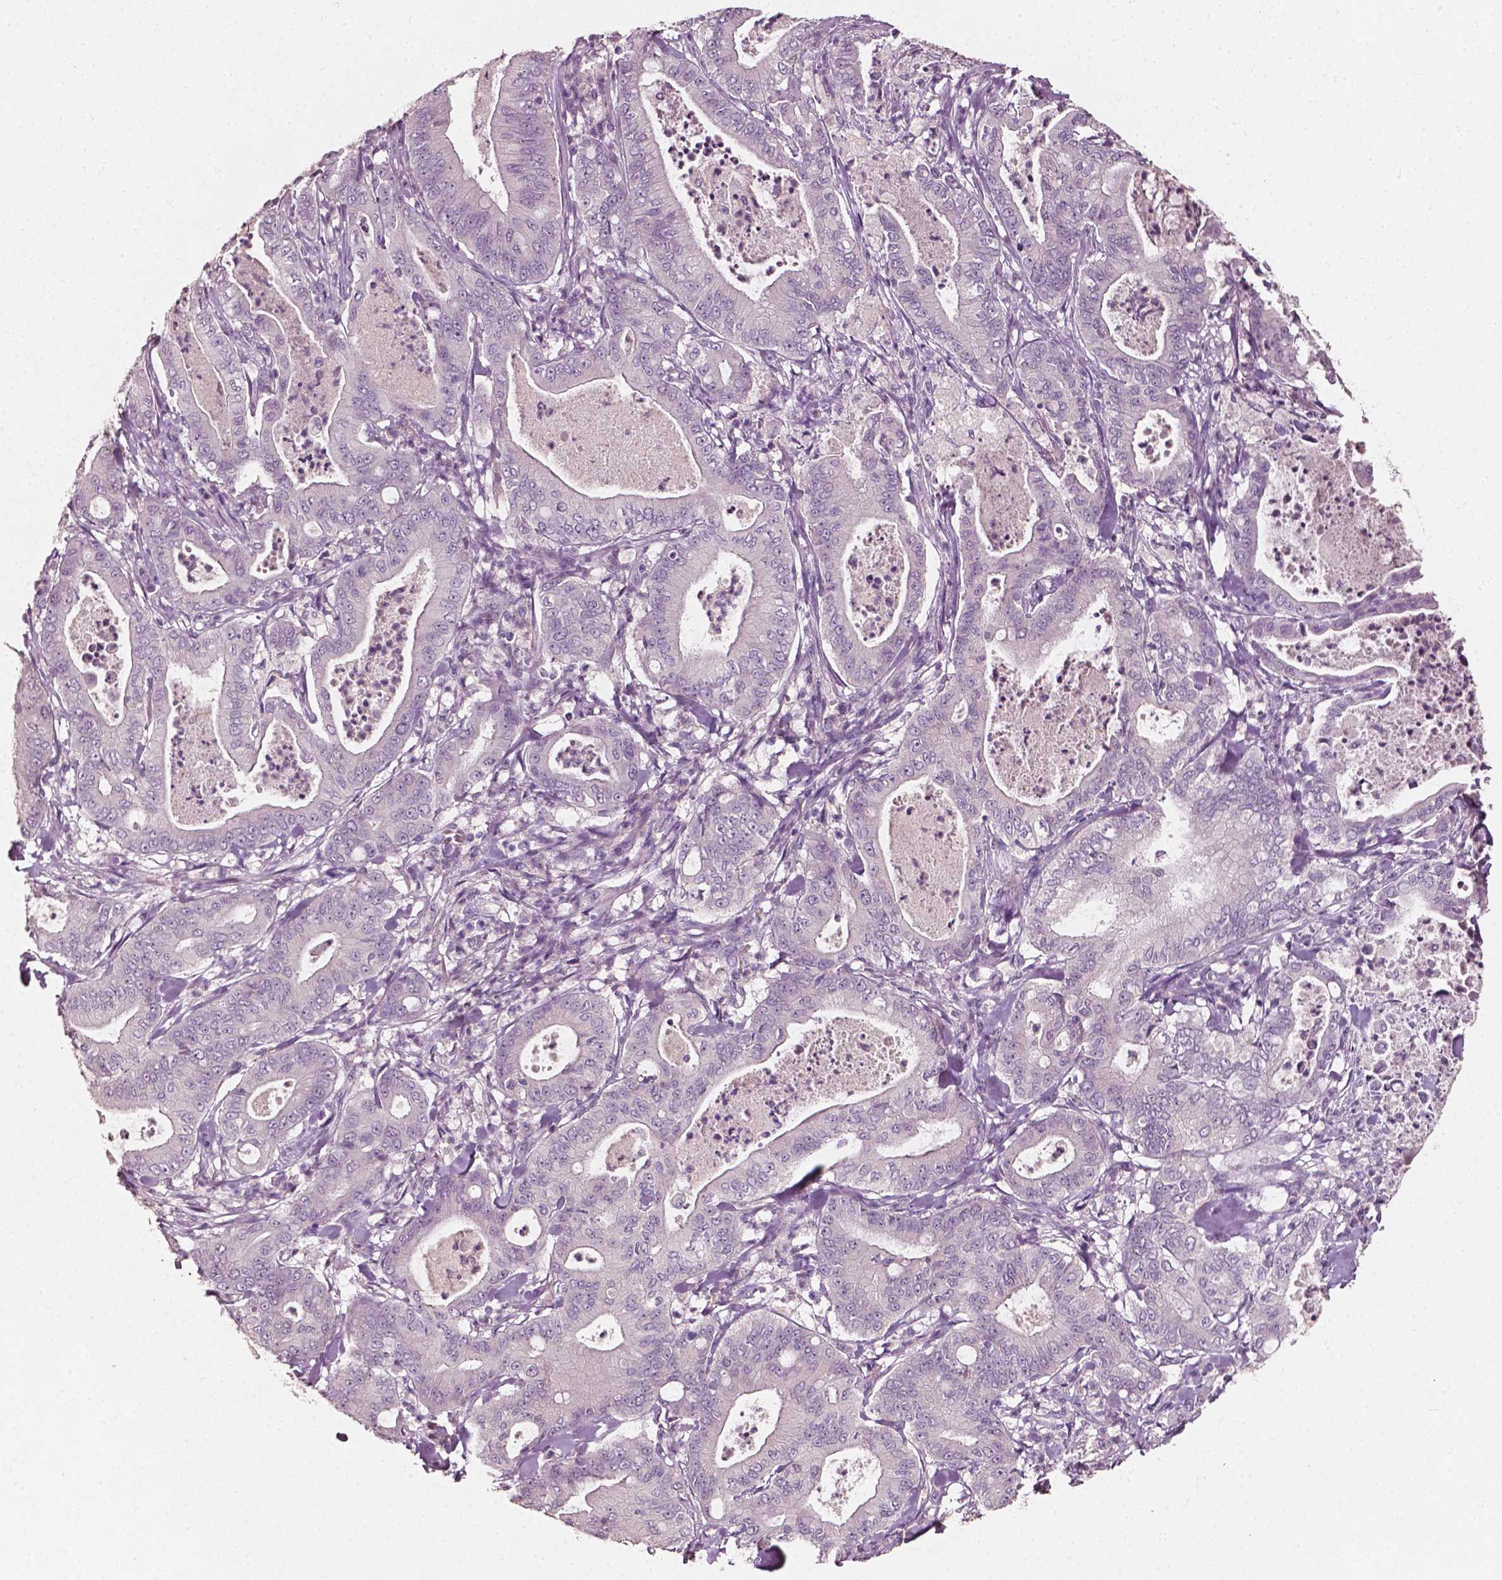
{"staining": {"intensity": "negative", "quantity": "none", "location": "none"}, "tissue": "pancreatic cancer", "cell_type": "Tumor cells", "image_type": "cancer", "snomed": [{"axis": "morphology", "description": "Adenocarcinoma, NOS"}, {"axis": "topography", "description": "Pancreas"}], "caption": "This is an immunohistochemistry (IHC) photomicrograph of human pancreatic adenocarcinoma. There is no positivity in tumor cells.", "gene": "PLA2R1", "patient": {"sex": "male", "age": 71}}